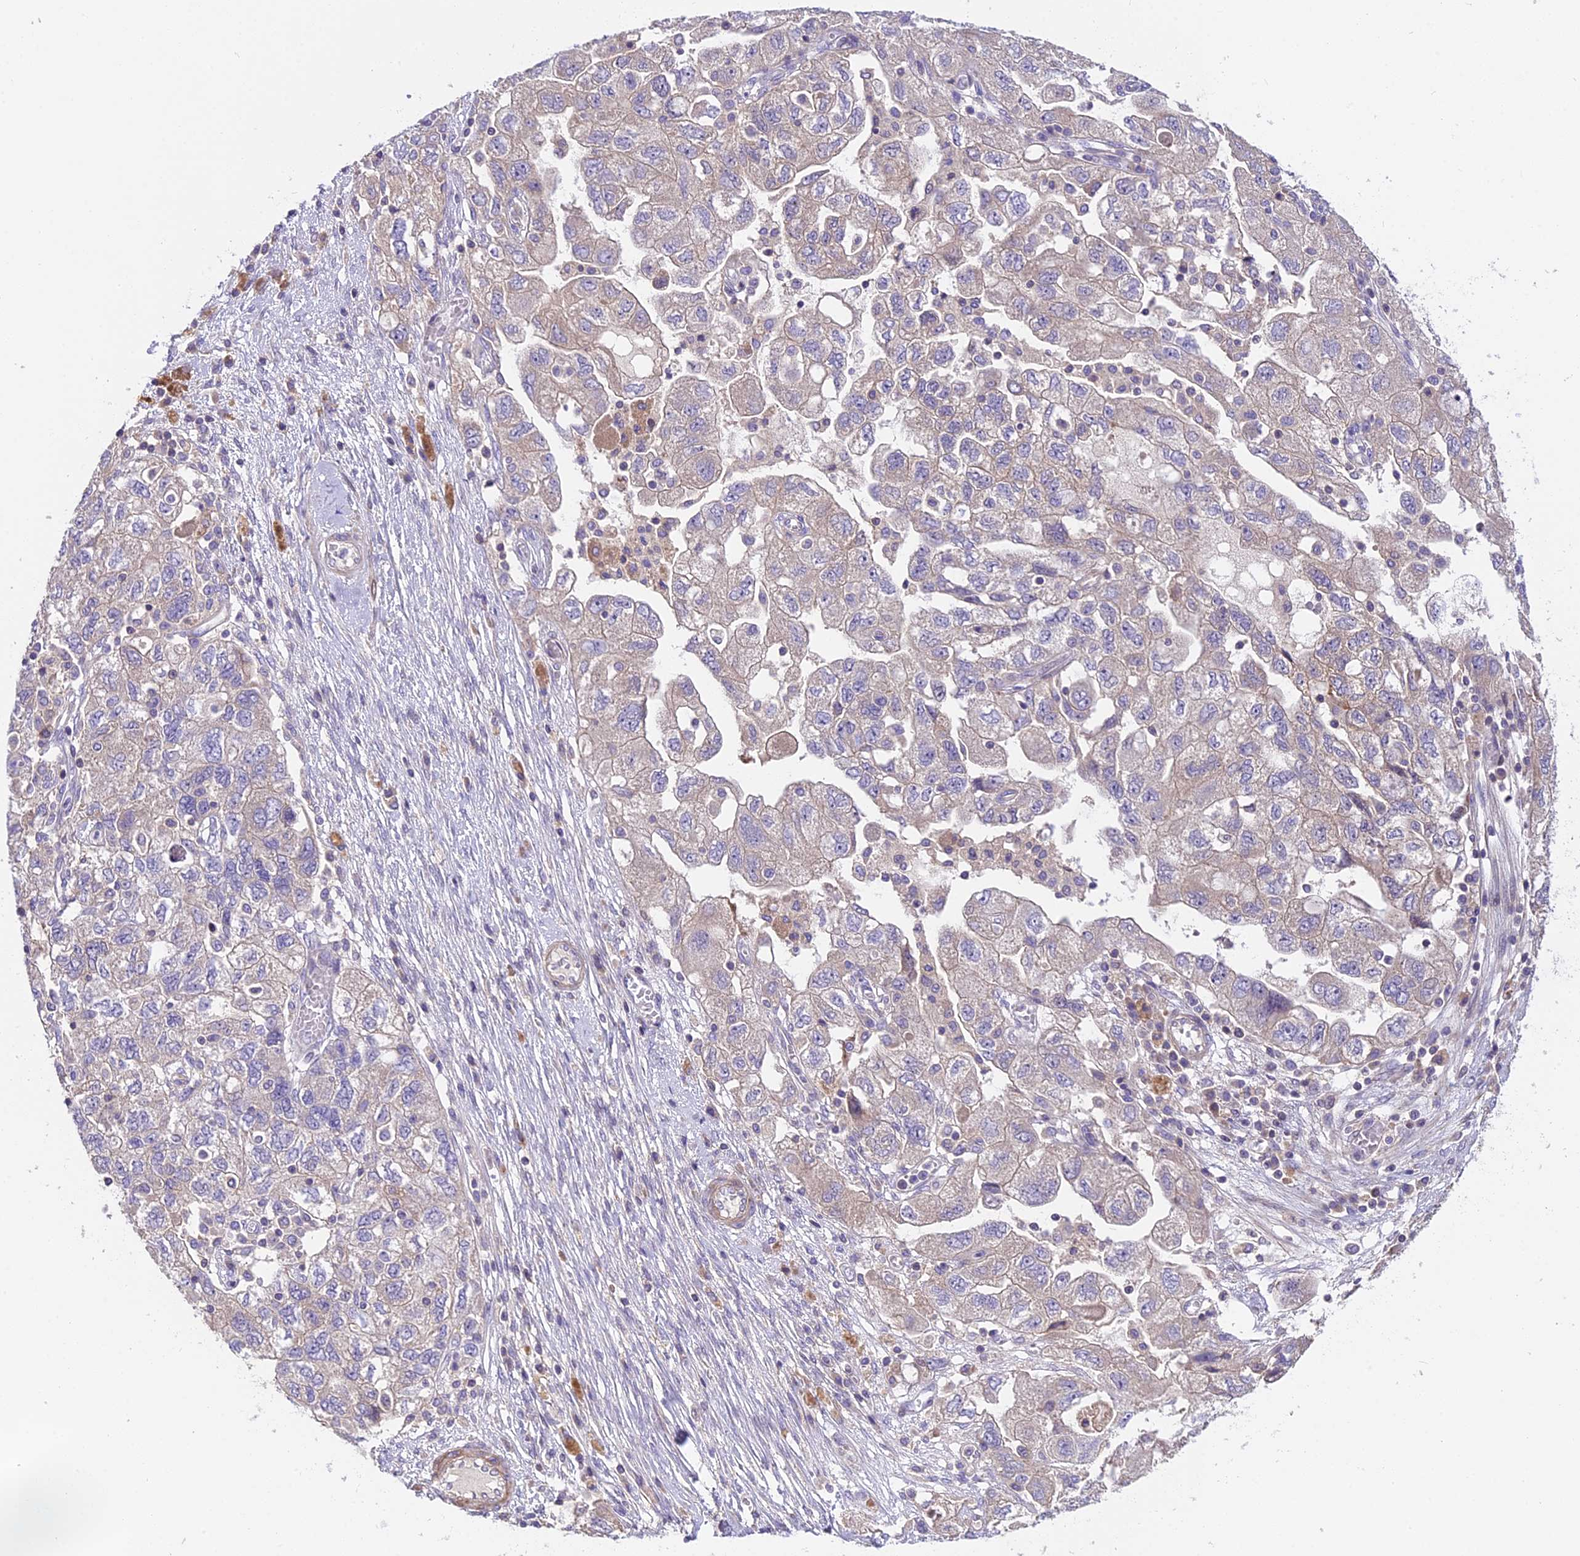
{"staining": {"intensity": "weak", "quantity": "<25%", "location": "cytoplasmic/membranous"}, "tissue": "ovarian cancer", "cell_type": "Tumor cells", "image_type": "cancer", "snomed": [{"axis": "morphology", "description": "Carcinoma, NOS"}, {"axis": "morphology", "description": "Cystadenocarcinoma, serous, NOS"}, {"axis": "topography", "description": "Ovary"}], "caption": "The IHC photomicrograph has no significant expression in tumor cells of ovarian cancer tissue.", "gene": "FAM98C", "patient": {"sex": "female", "age": 69}}